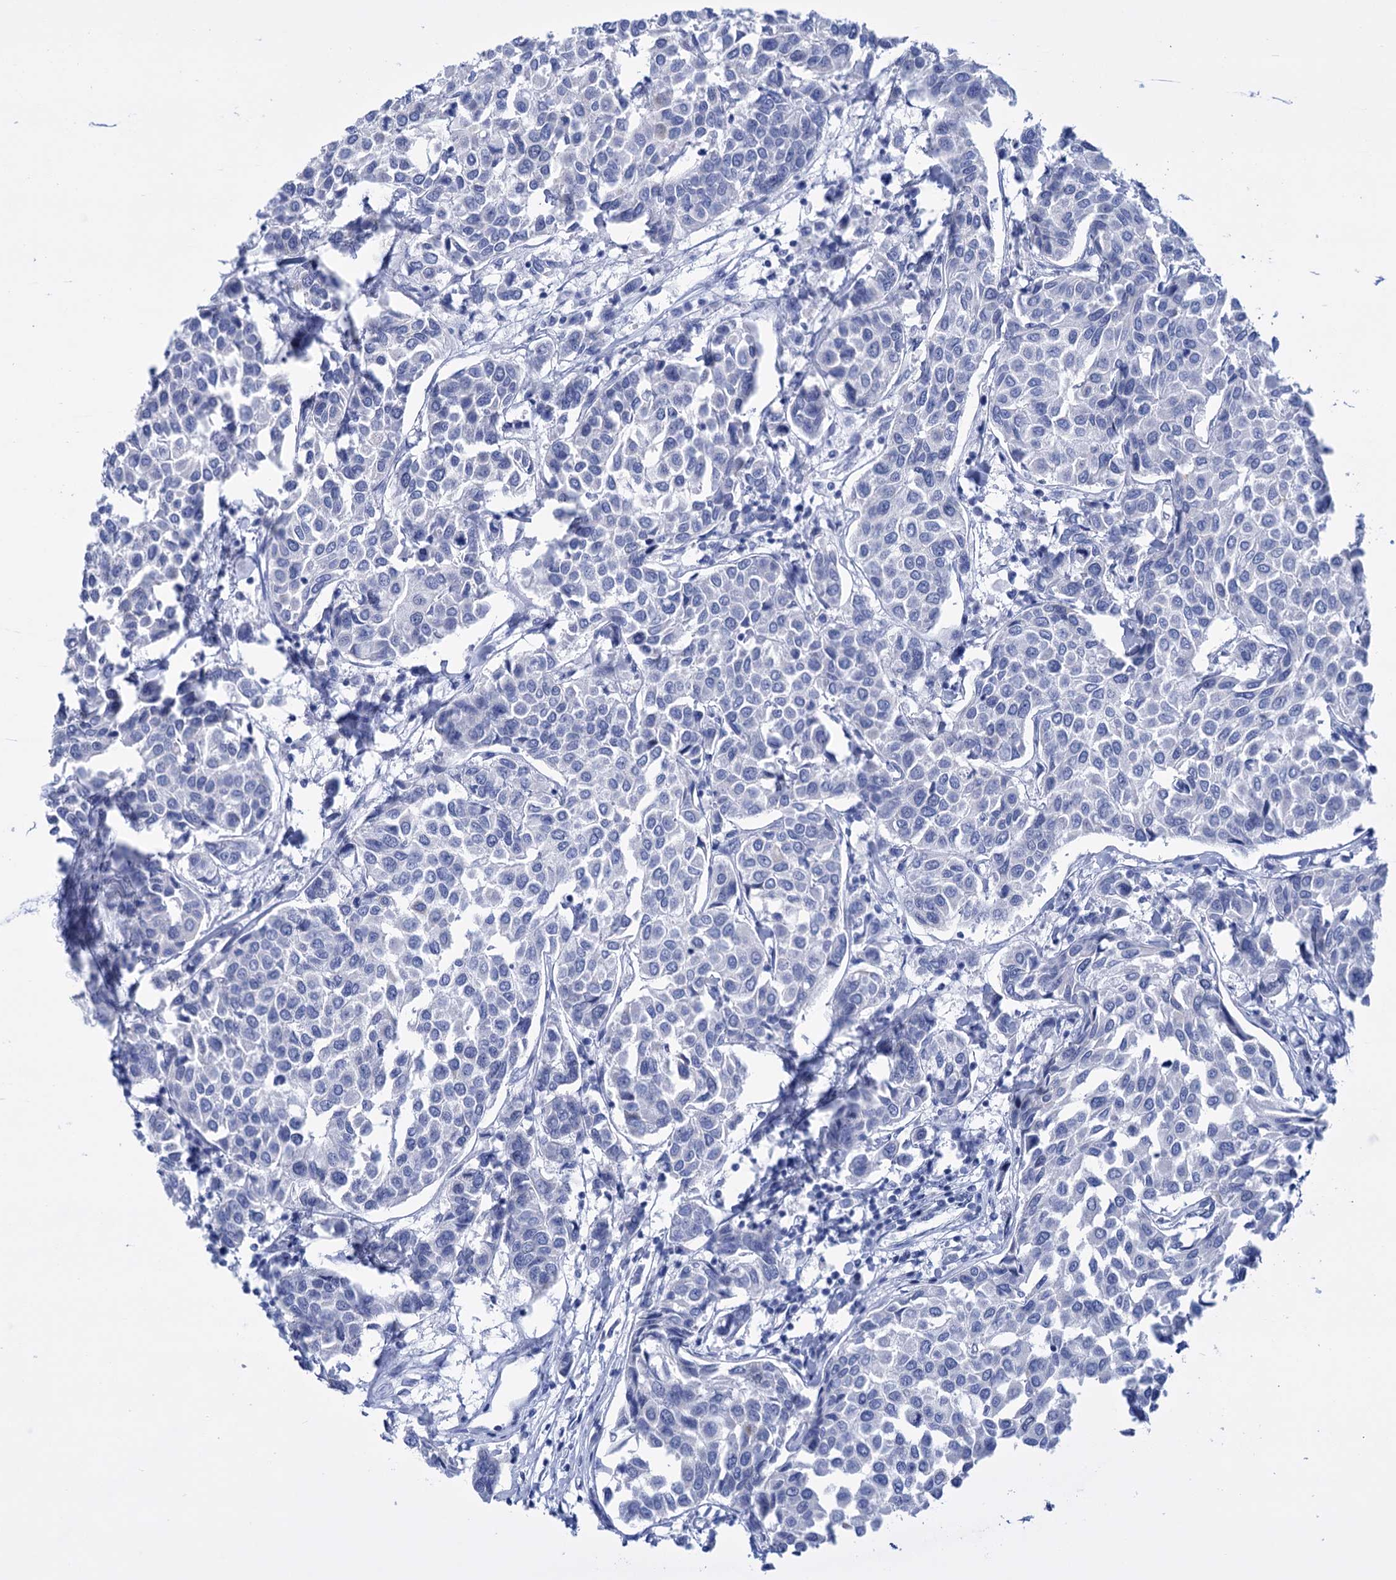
{"staining": {"intensity": "negative", "quantity": "none", "location": "none"}, "tissue": "breast cancer", "cell_type": "Tumor cells", "image_type": "cancer", "snomed": [{"axis": "morphology", "description": "Duct carcinoma"}, {"axis": "topography", "description": "Breast"}], "caption": "Immunohistochemical staining of breast invasive ductal carcinoma shows no significant expression in tumor cells.", "gene": "FBXW12", "patient": {"sex": "female", "age": 55}}